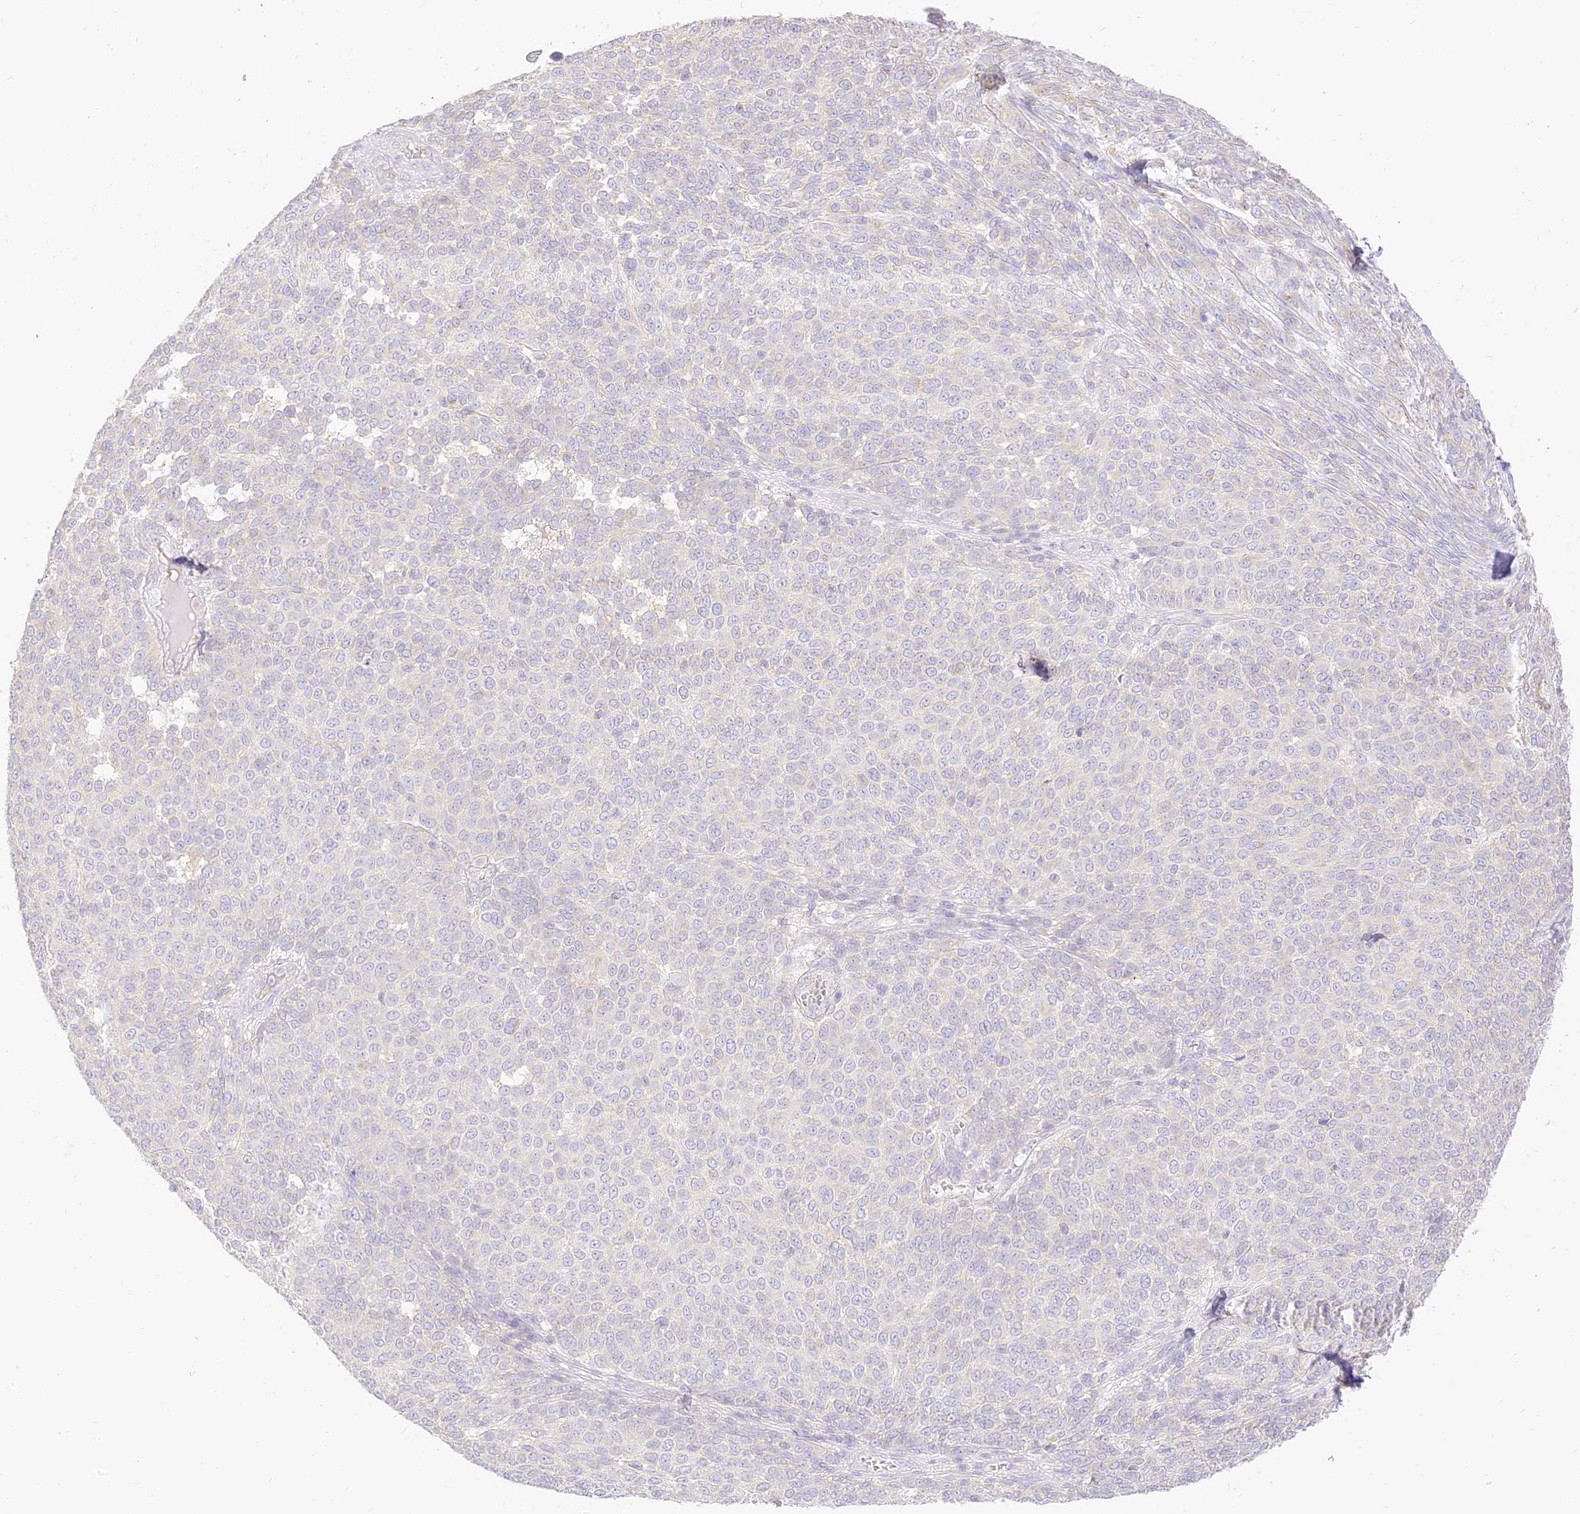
{"staining": {"intensity": "negative", "quantity": "none", "location": "none"}, "tissue": "melanoma", "cell_type": "Tumor cells", "image_type": "cancer", "snomed": [{"axis": "morphology", "description": "Malignant melanoma, NOS"}, {"axis": "topography", "description": "Skin"}], "caption": "Human melanoma stained for a protein using IHC exhibits no staining in tumor cells.", "gene": "SEC13", "patient": {"sex": "male", "age": 73}}